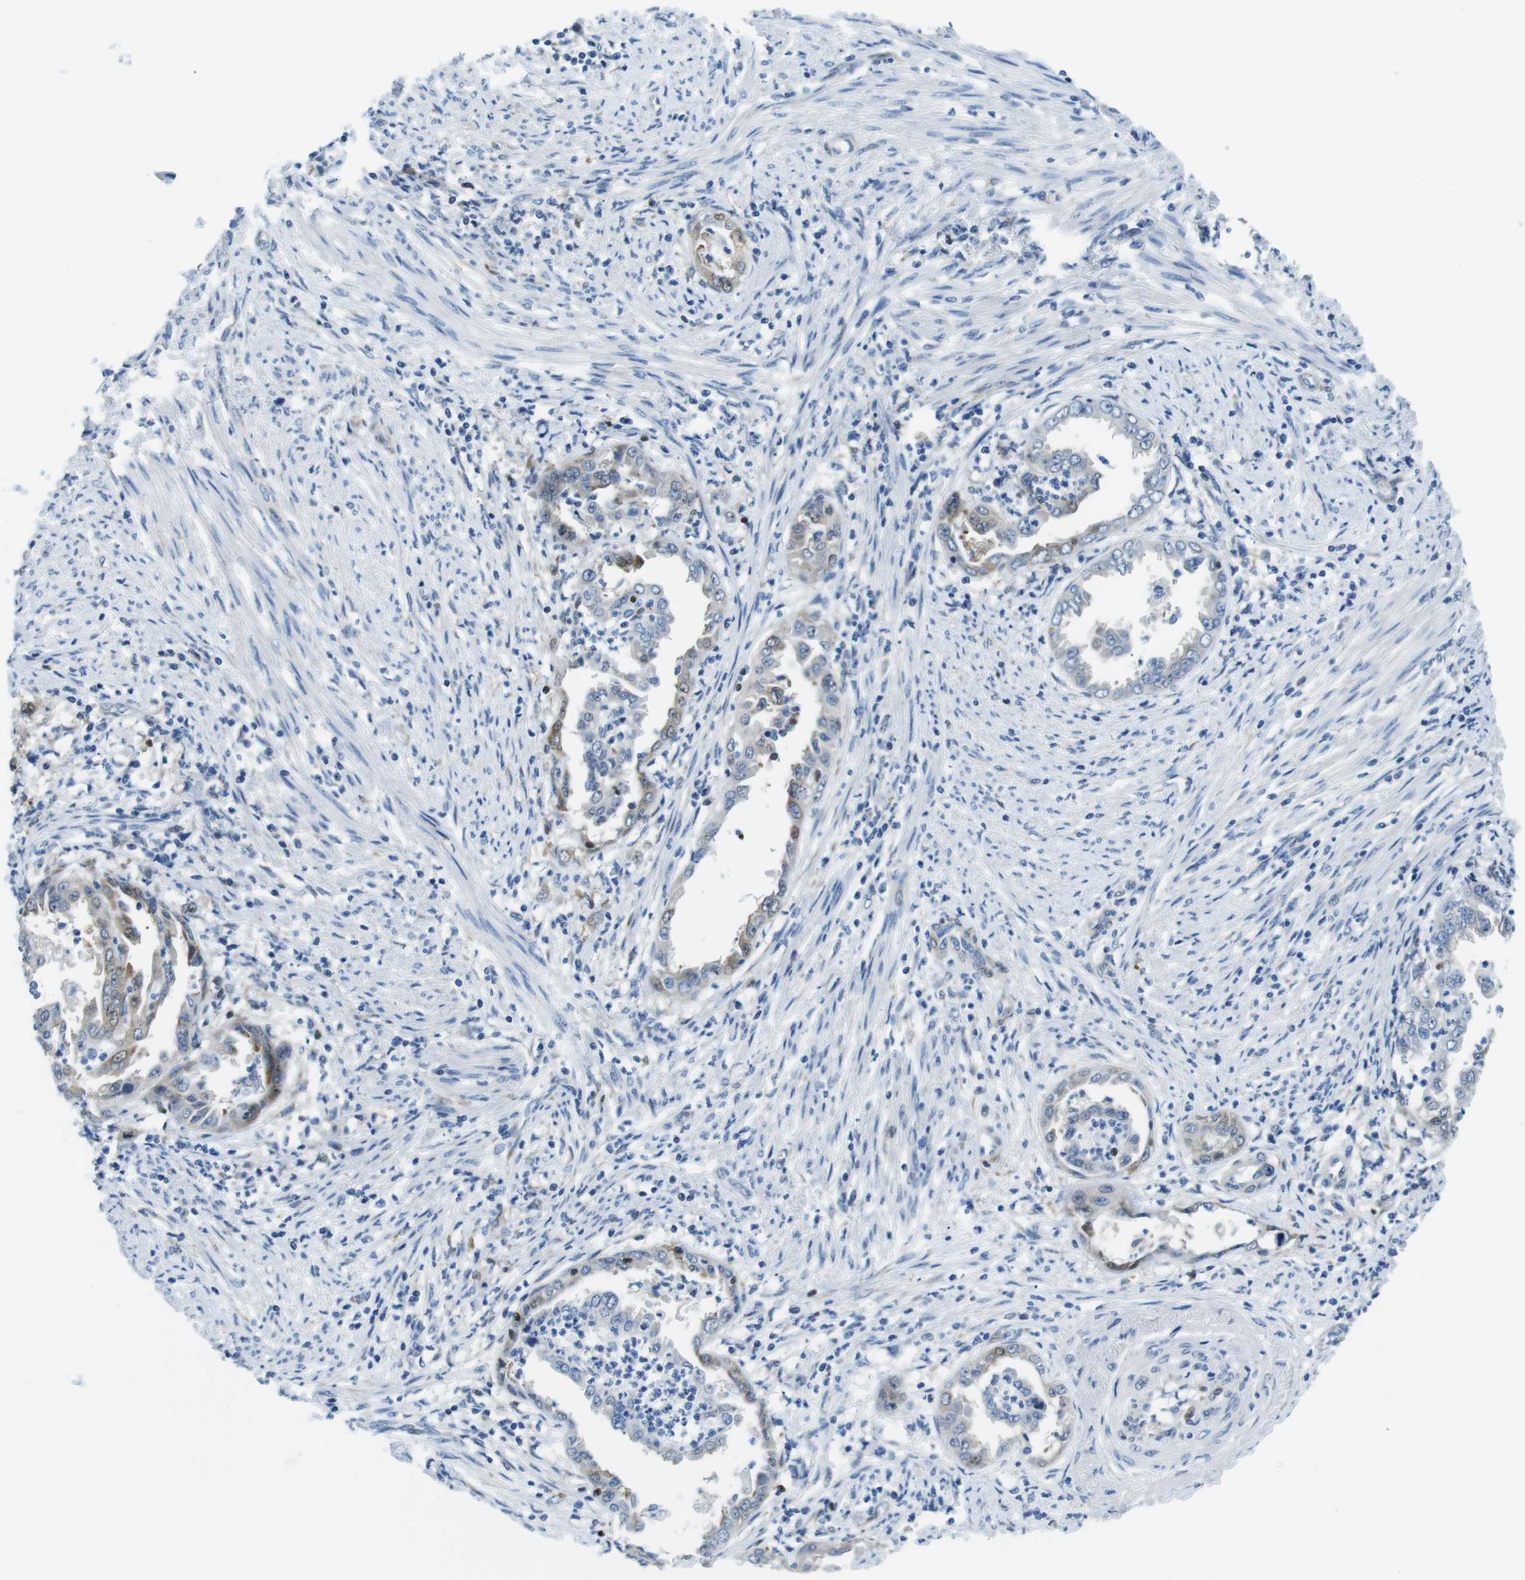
{"staining": {"intensity": "weak", "quantity": "<25%", "location": "cytoplasmic/membranous"}, "tissue": "endometrial cancer", "cell_type": "Tumor cells", "image_type": "cancer", "snomed": [{"axis": "morphology", "description": "Adenocarcinoma, NOS"}, {"axis": "topography", "description": "Endometrium"}], "caption": "Image shows no protein staining in tumor cells of endometrial adenocarcinoma tissue.", "gene": "PHLDA1", "patient": {"sex": "female", "age": 85}}